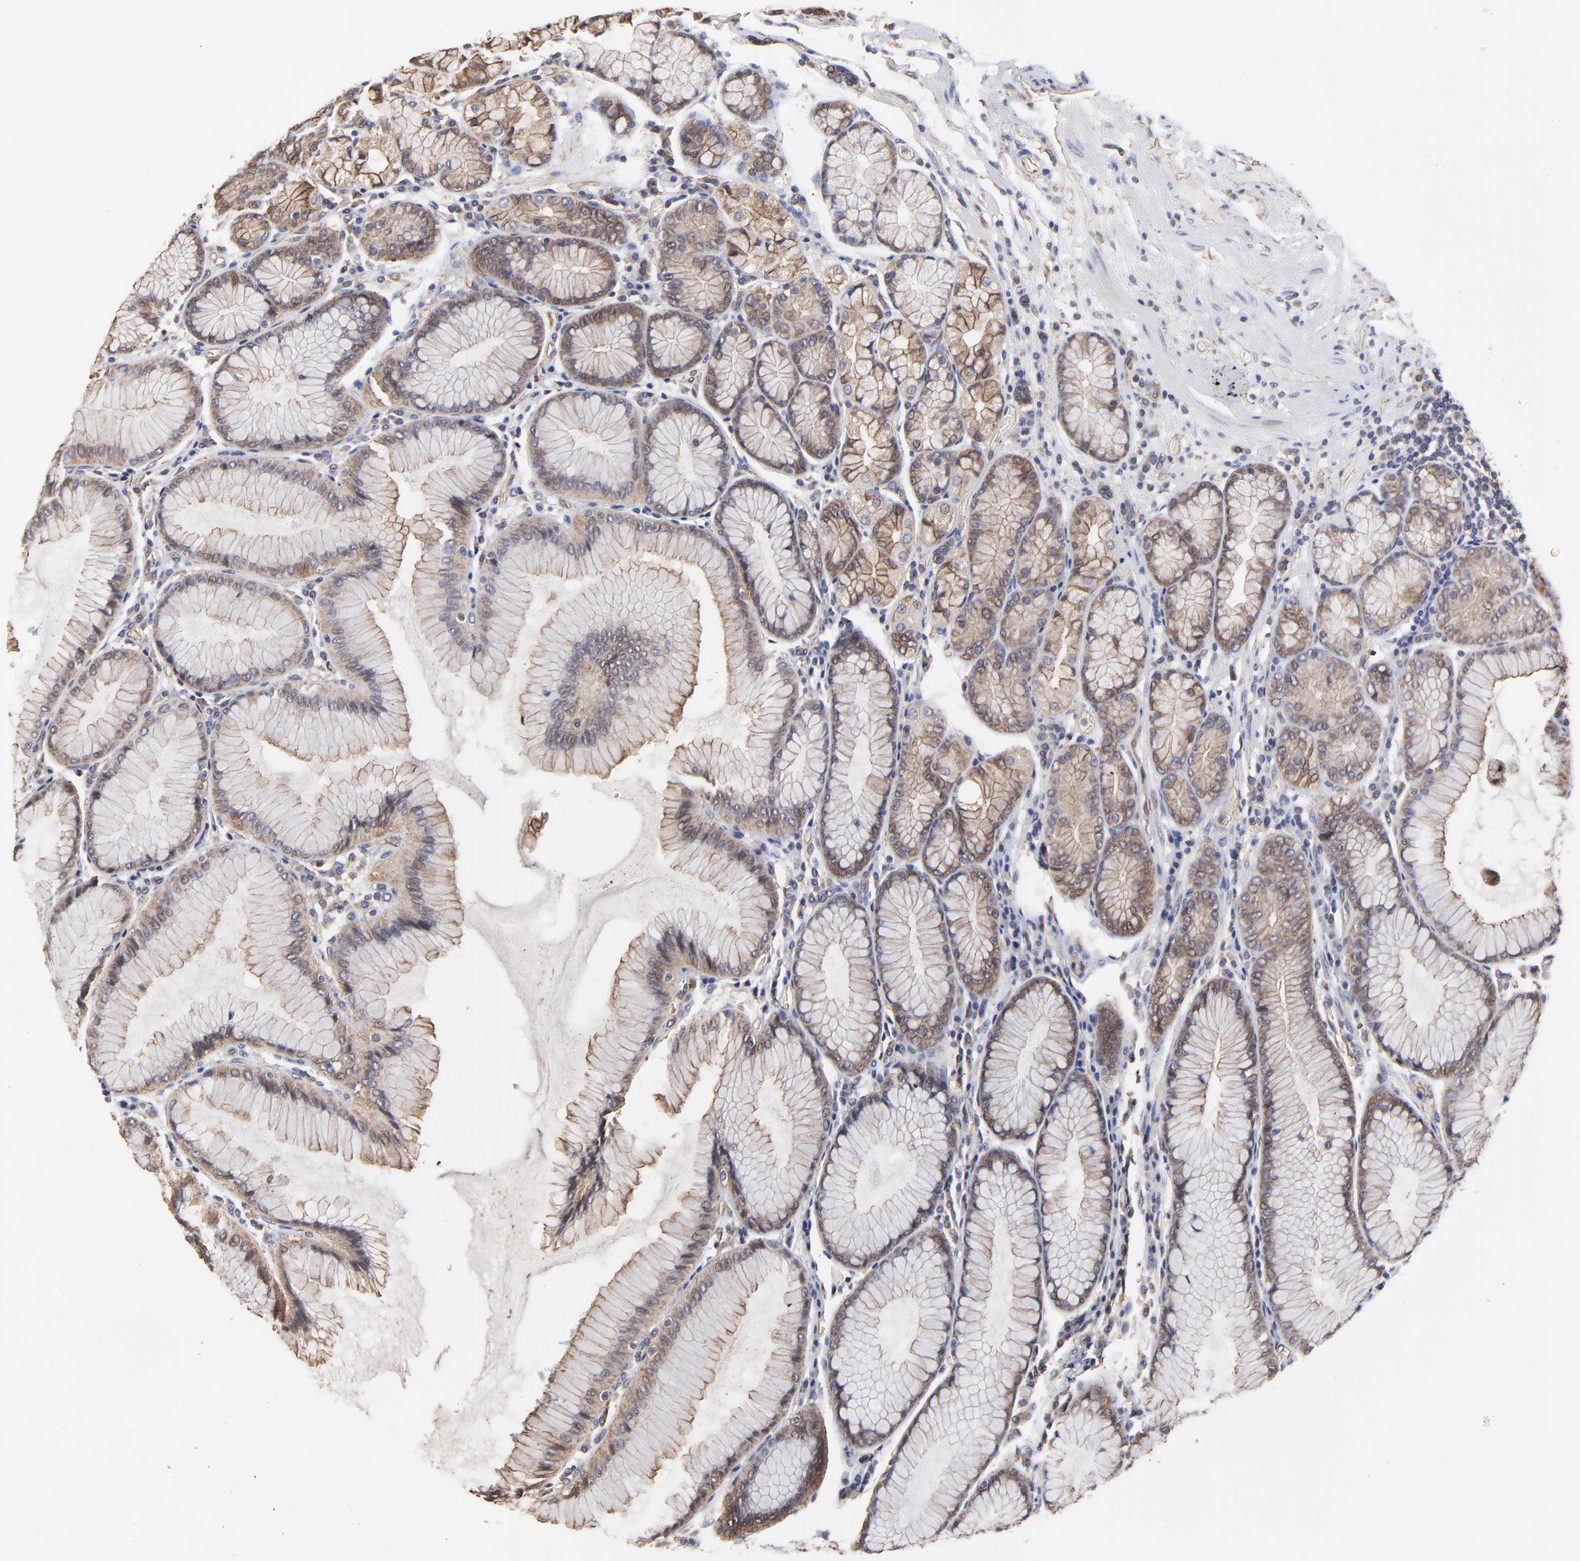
{"staining": {"intensity": "moderate", "quantity": ">75%", "location": "cytoplasmic/membranous"}, "tissue": "stomach", "cell_type": "Glandular cells", "image_type": "normal", "snomed": [{"axis": "morphology", "description": "Normal tissue, NOS"}, {"axis": "topography", "description": "Stomach, lower"}], "caption": "A brown stain labels moderate cytoplasmic/membranous expression of a protein in glandular cells of normal stomach. (brown staining indicates protein expression, while blue staining denotes nuclei).", "gene": "ARMT1", "patient": {"sex": "female", "age": 93}}